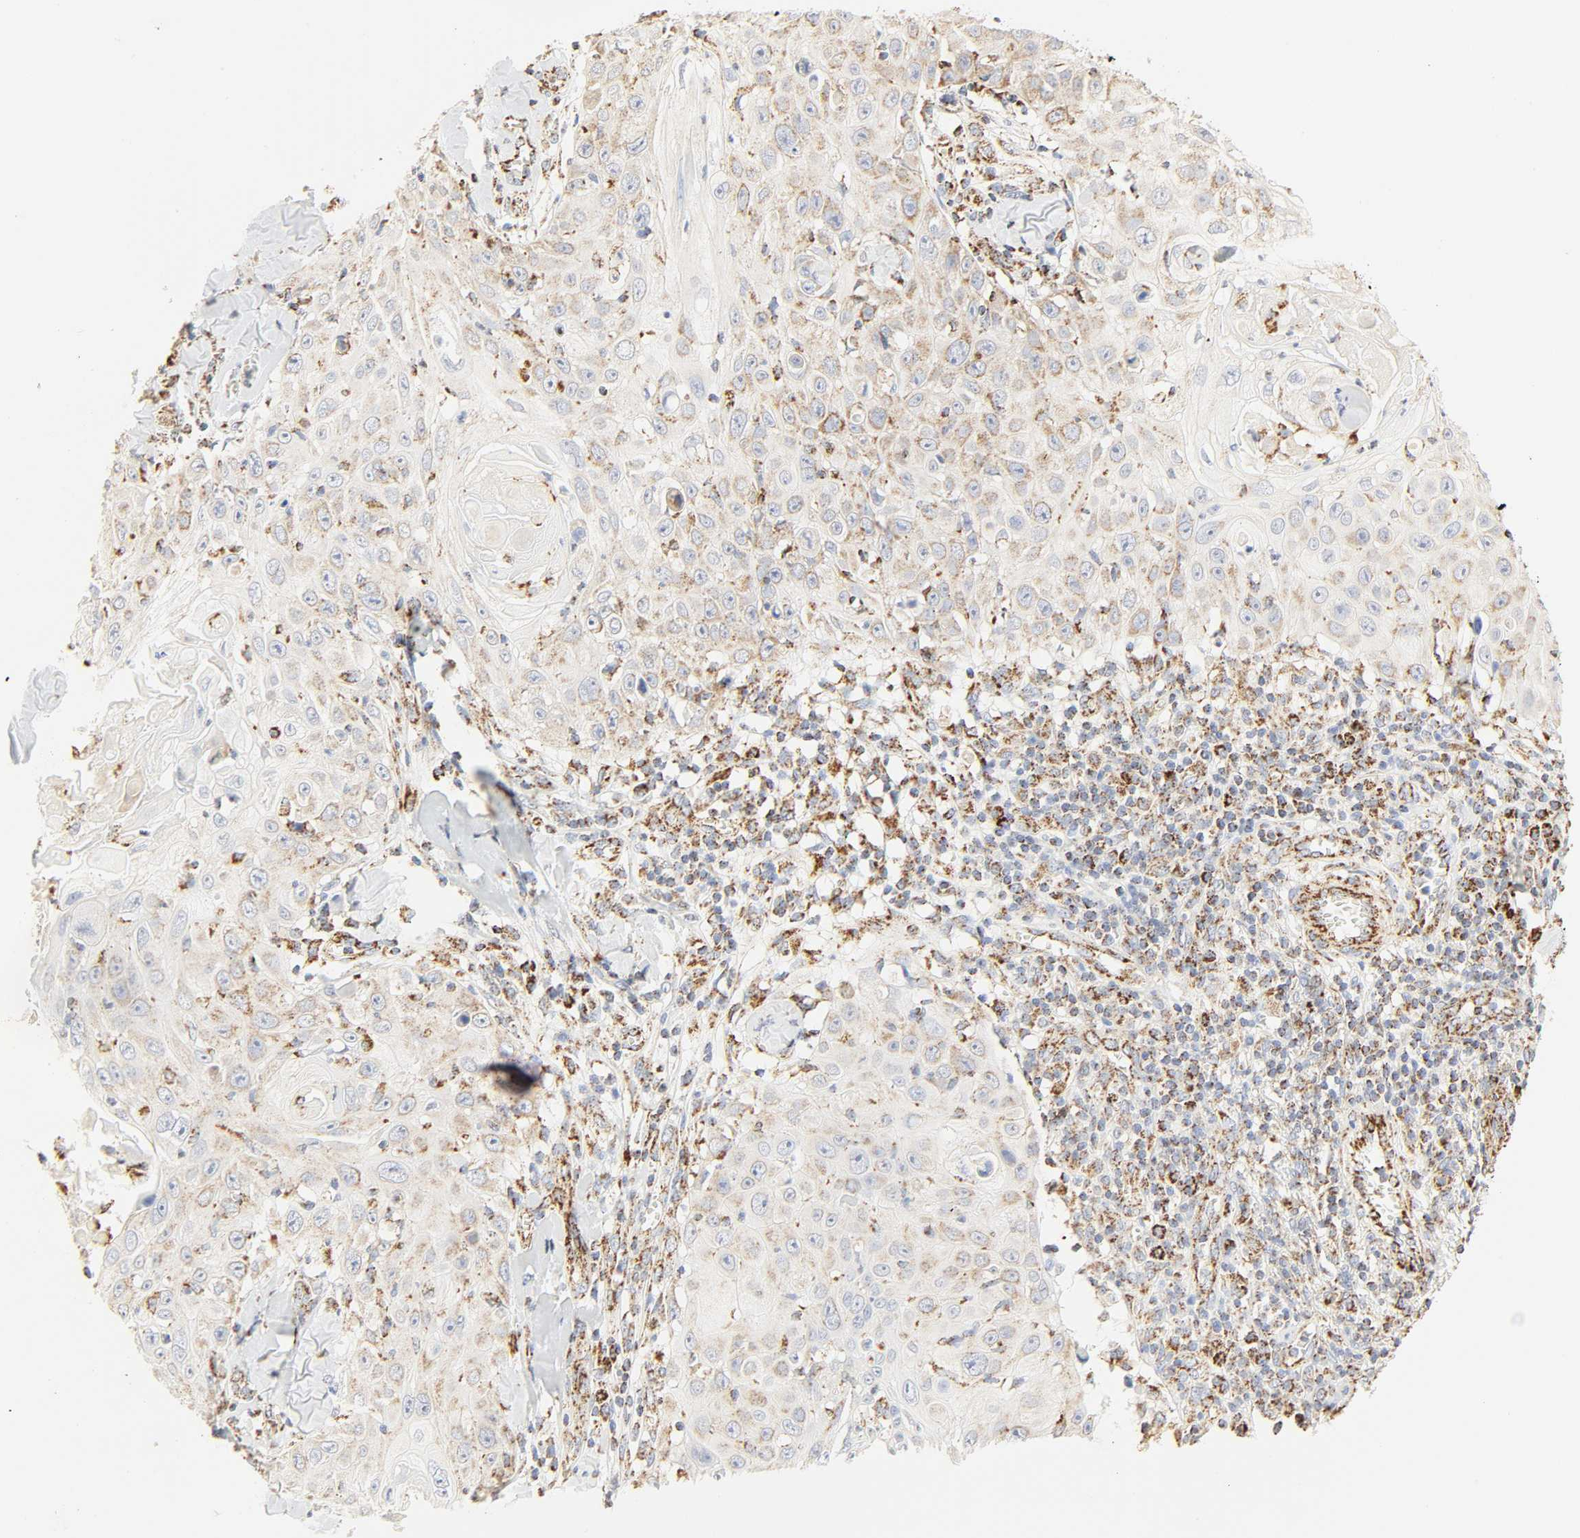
{"staining": {"intensity": "weak", "quantity": "25%-75%", "location": "cytoplasmic/membranous"}, "tissue": "skin cancer", "cell_type": "Tumor cells", "image_type": "cancer", "snomed": [{"axis": "morphology", "description": "Squamous cell carcinoma, NOS"}, {"axis": "topography", "description": "Skin"}], "caption": "Squamous cell carcinoma (skin) stained with a protein marker exhibits weak staining in tumor cells.", "gene": "ACAT1", "patient": {"sex": "male", "age": 86}}